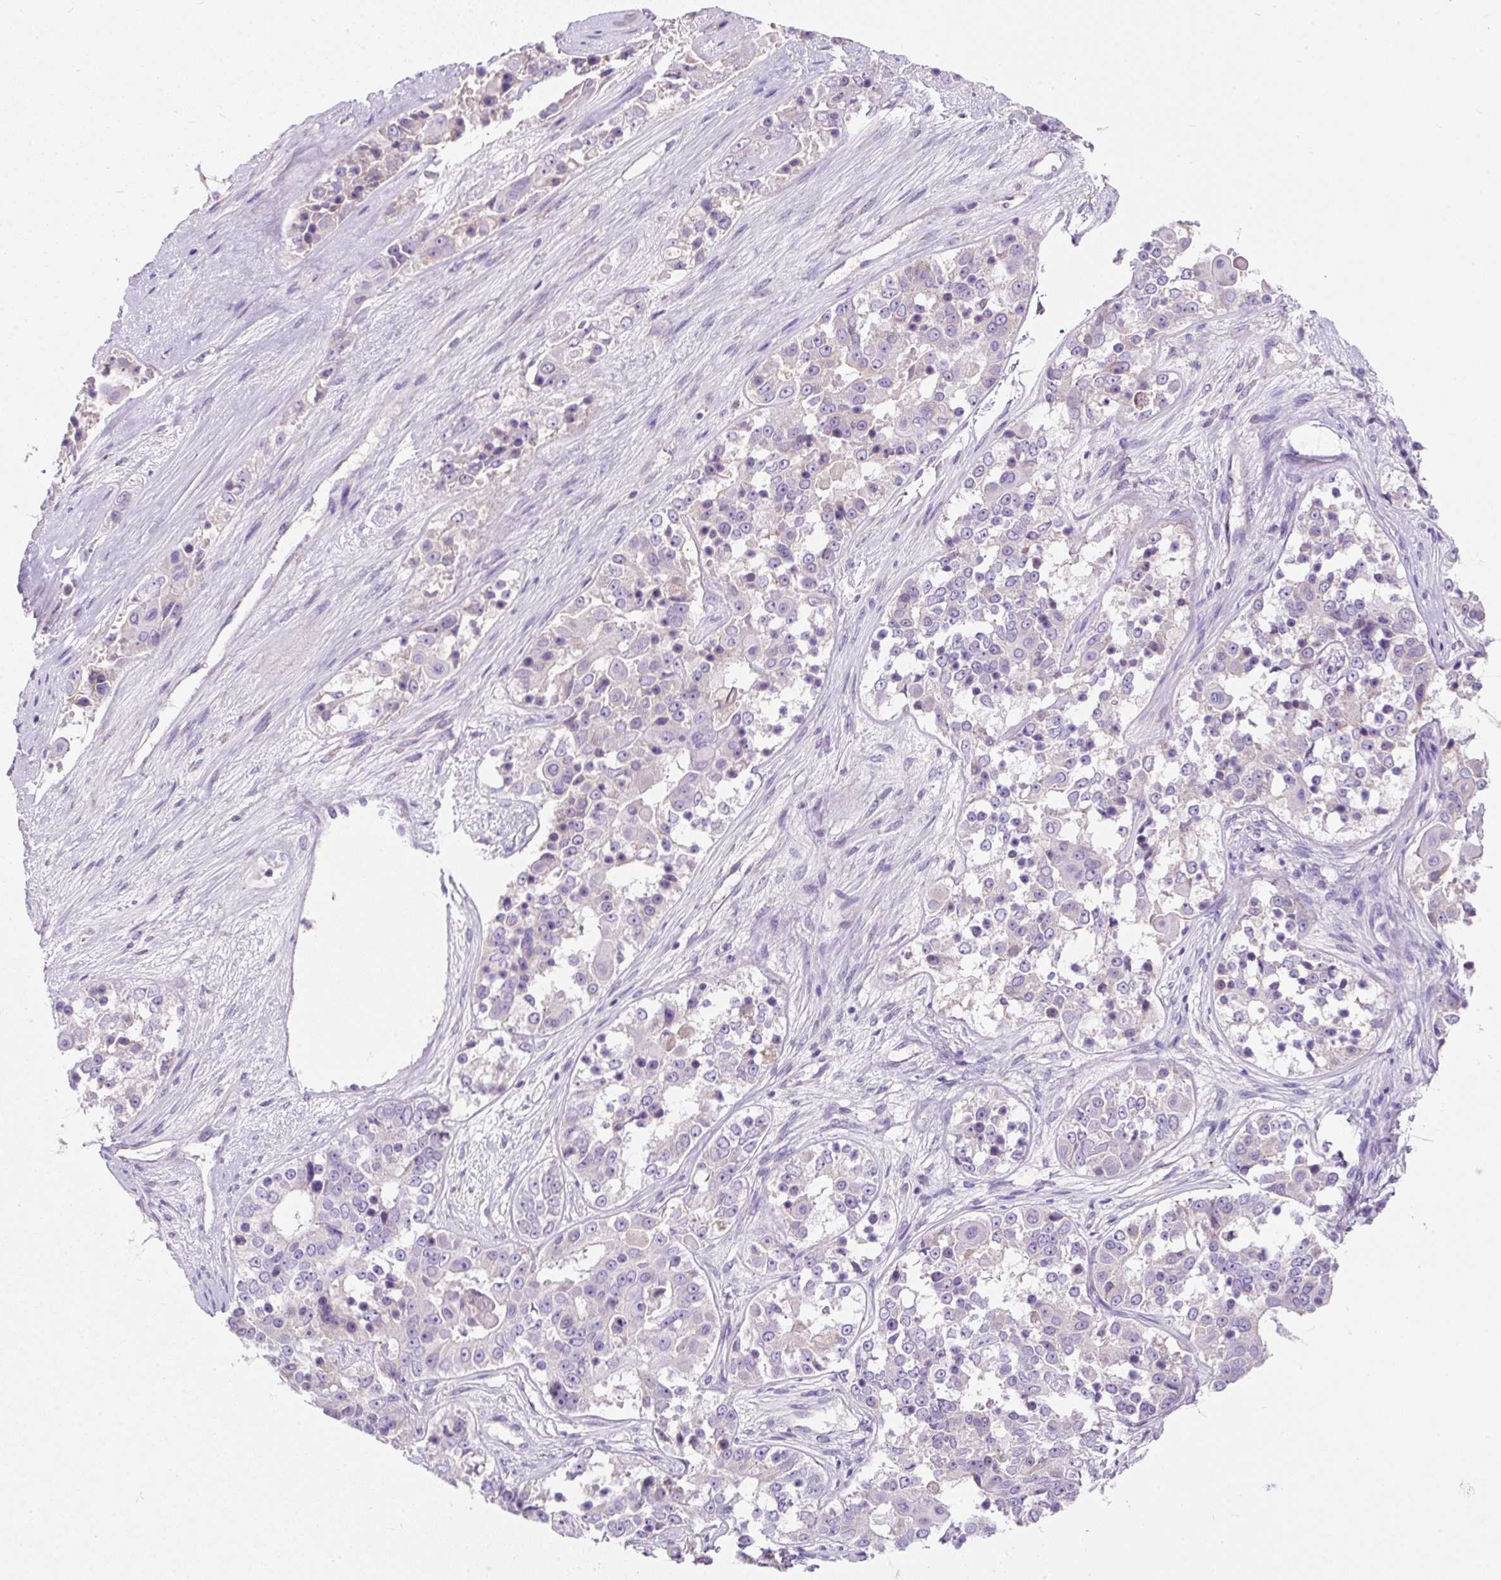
{"staining": {"intensity": "negative", "quantity": "none", "location": "none"}, "tissue": "ovarian cancer", "cell_type": "Tumor cells", "image_type": "cancer", "snomed": [{"axis": "morphology", "description": "Carcinoma, endometroid"}, {"axis": "topography", "description": "Ovary"}], "caption": "IHC micrograph of neoplastic tissue: ovarian cancer (endometroid carcinoma) stained with DAB displays no significant protein expression in tumor cells.", "gene": "SUSD5", "patient": {"sex": "female", "age": 51}}